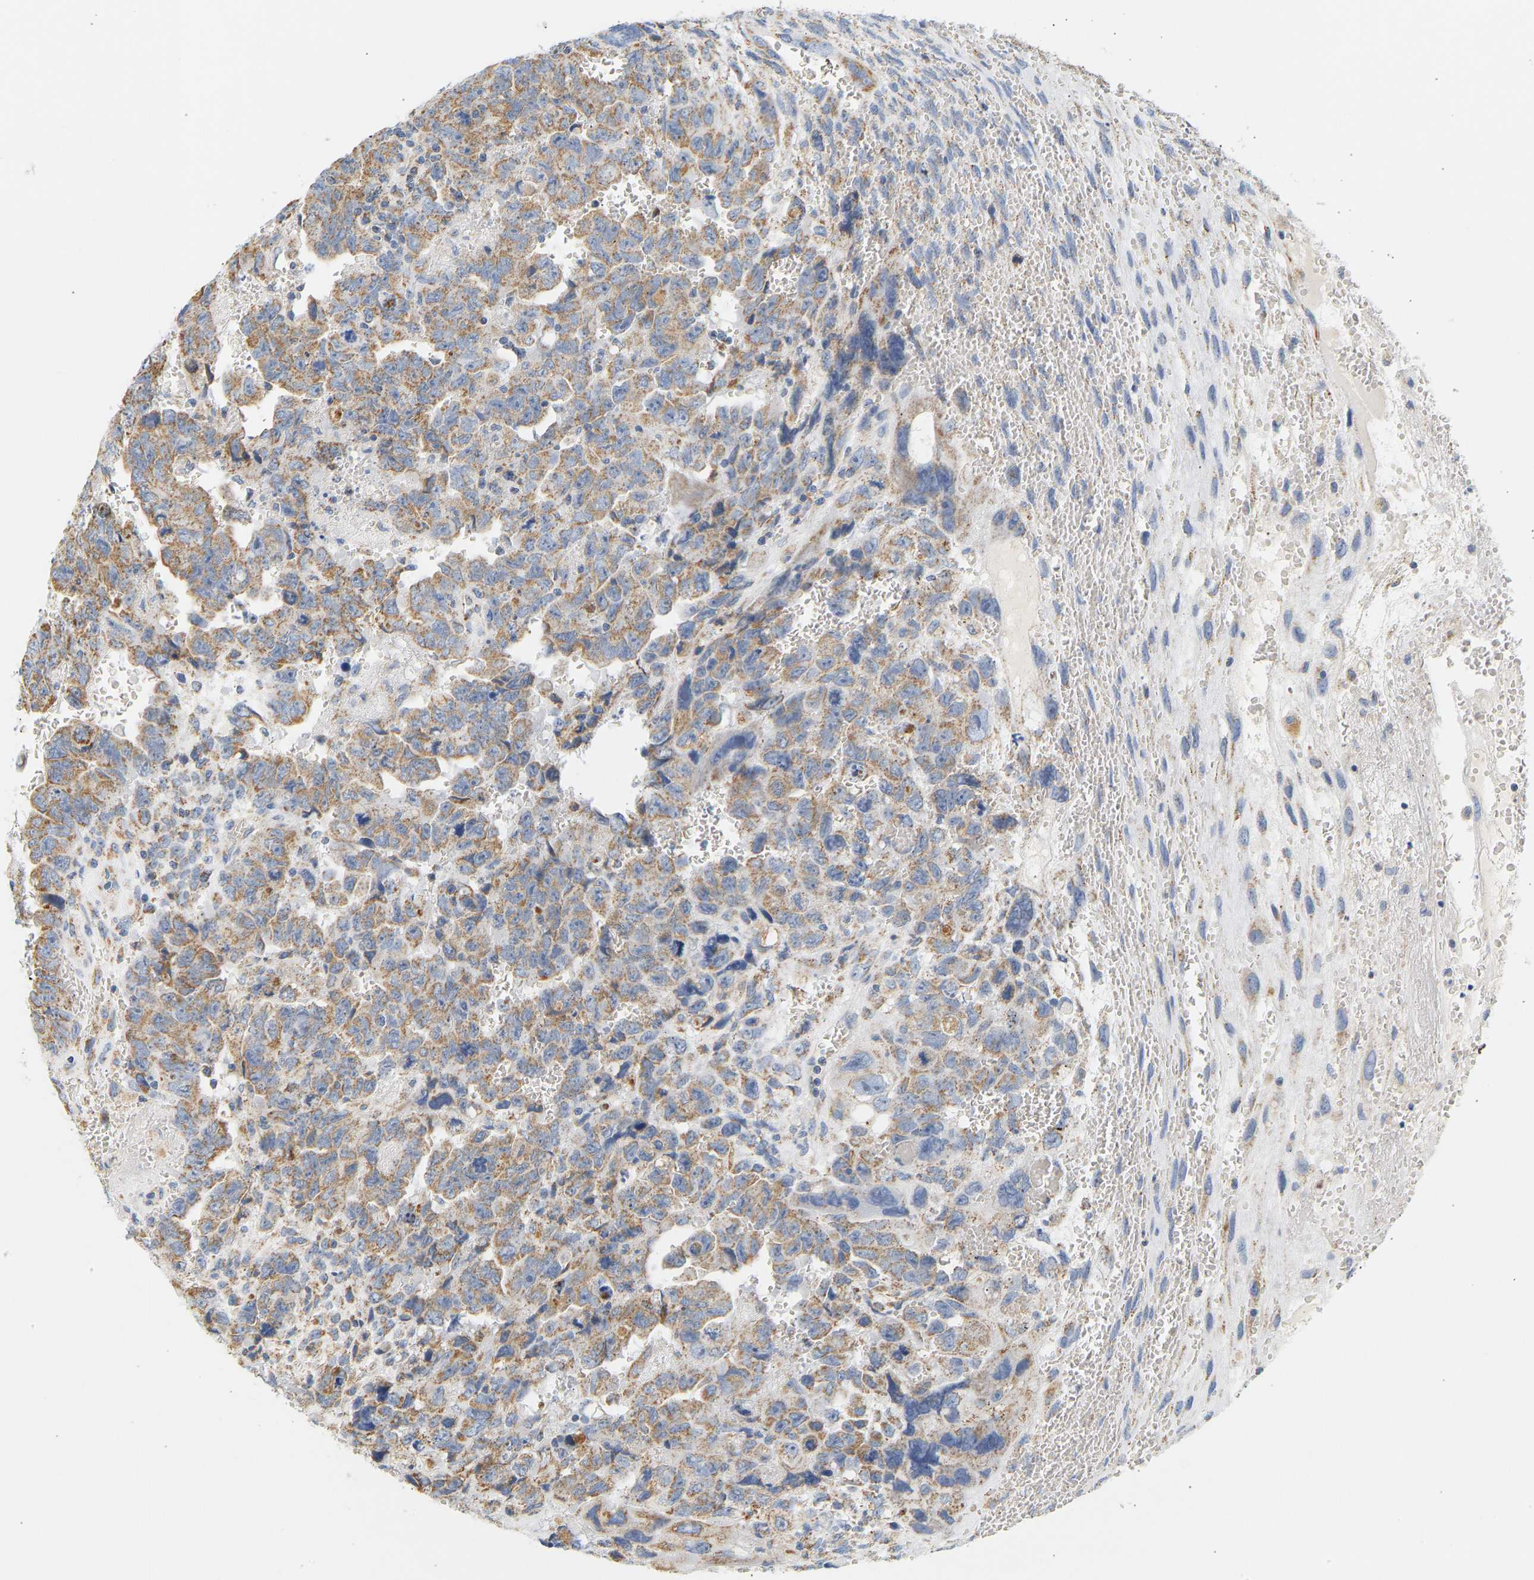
{"staining": {"intensity": "weak", "quantity": ">75%", "location": "cytoplasmic/membranous"}, "tissue": "testis cancer", "cell_type": "Tumor cells", "image_type": "cancer", "snomed": [{"axis": "morphology", "description": "Carcinoma, Embryonal, NOS"}, {"axis": "topography", "description": "Testis"}], "caption": "A brown stain shows weak cytoplasmic/membranous positivity of a protein in testis cancer (embryonal carcinoma) tumor cells. (Brightfield microscopy of DAB IHC at high magnification).", "gene": "GRPEL2", "patient": {"sex": "male", "age": 28}}